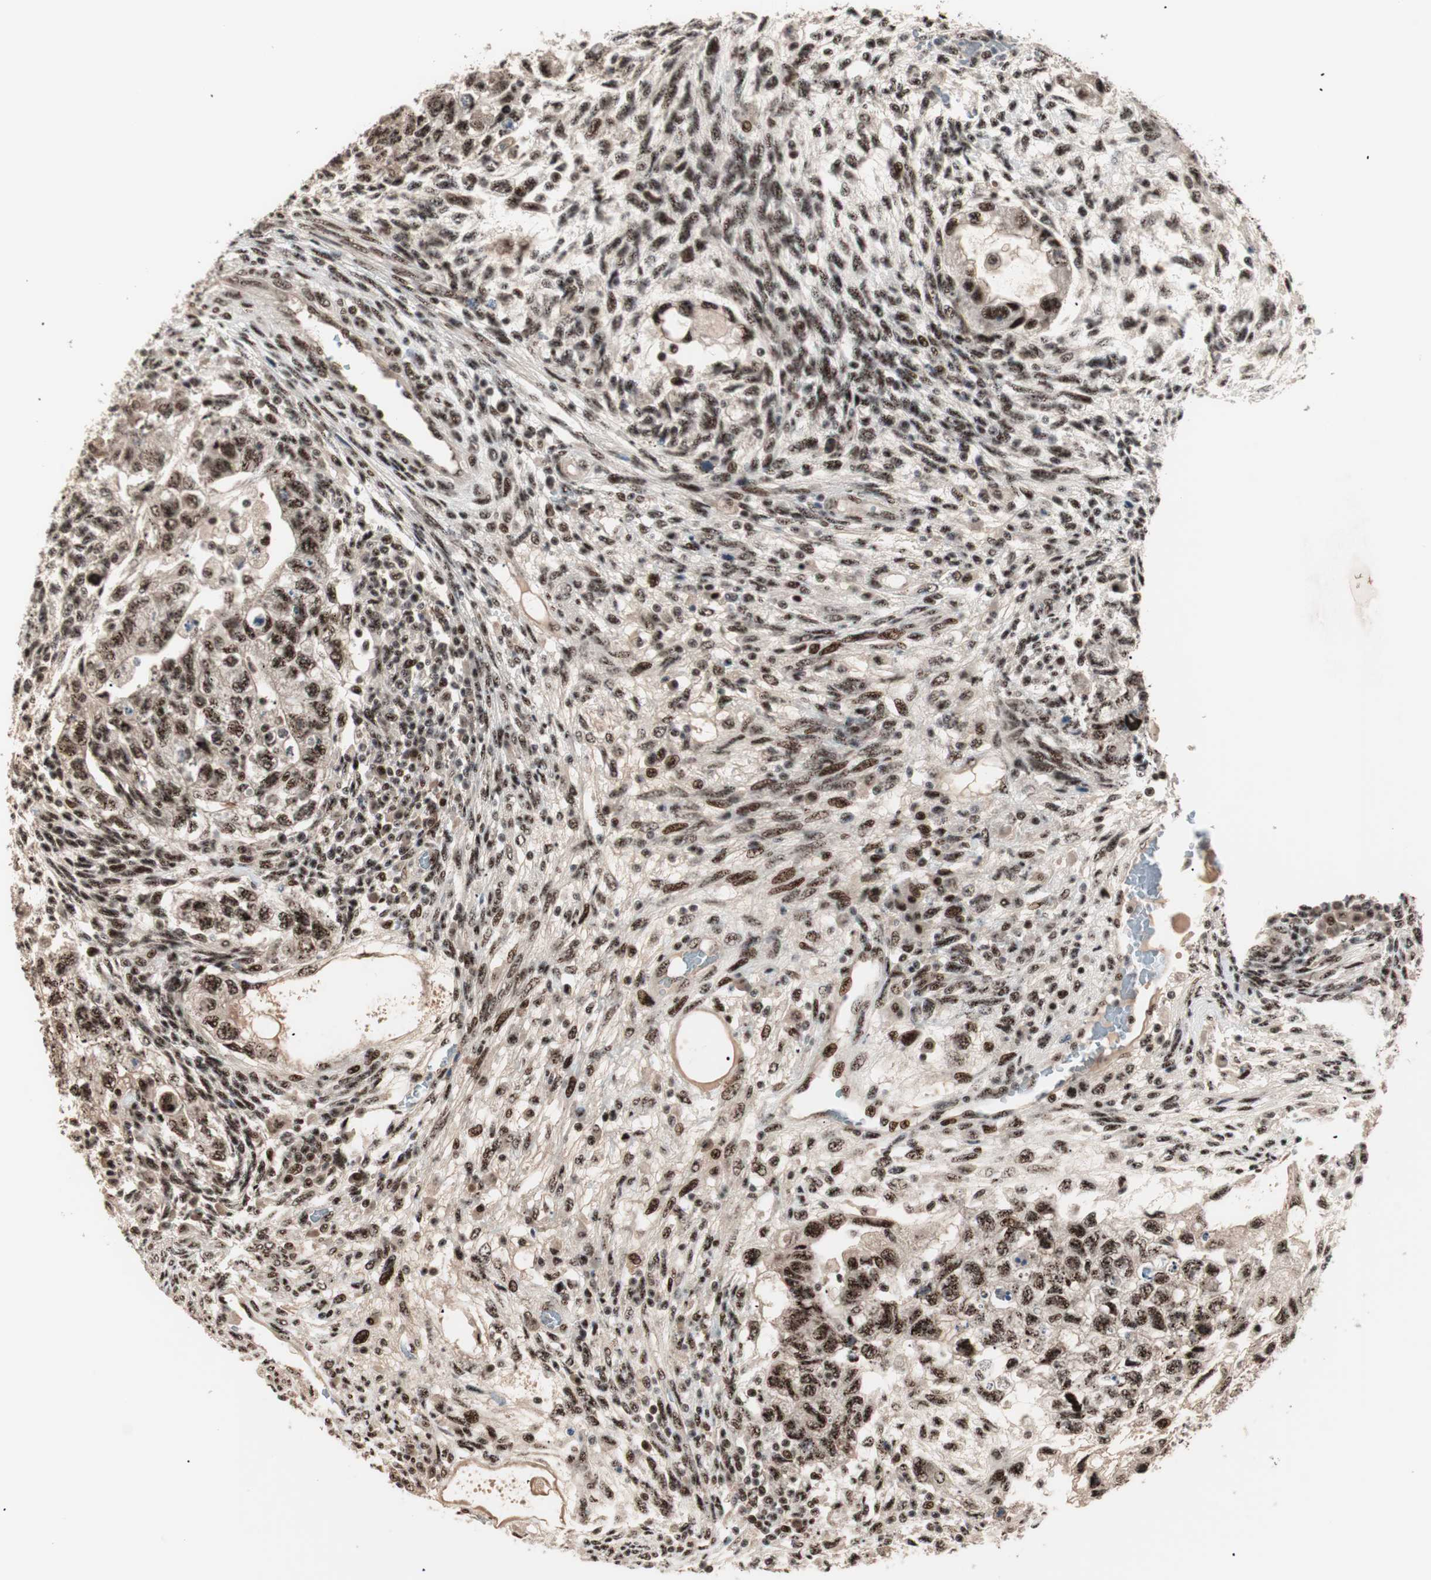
{"staining": {"intensity": "strong", "quantity": ">75%", "location": "nuclear"}, "tissue": "testis cancer", "cell_type": "Tumor cells", "image_type": "cancer", "snomed": [{"axis": "morphology", "description": "Normal tissue, NOS"}, {"axis": "morphology", "description": "Carcinoma, Embryonal, NOS"}, {"axis": "topography", "description": "Testis"}], "caption": "IHC image of neoplastic tissue: embryonal carcinoma (testis) stained using immunohistochemistry exhibits high levels of strong protein expression localized specifically in the nuclear of tumor cells, appearing as a nuclear brown color.", "gene": "NR5A2", "patient": {"sex": "male", "age": 36}}